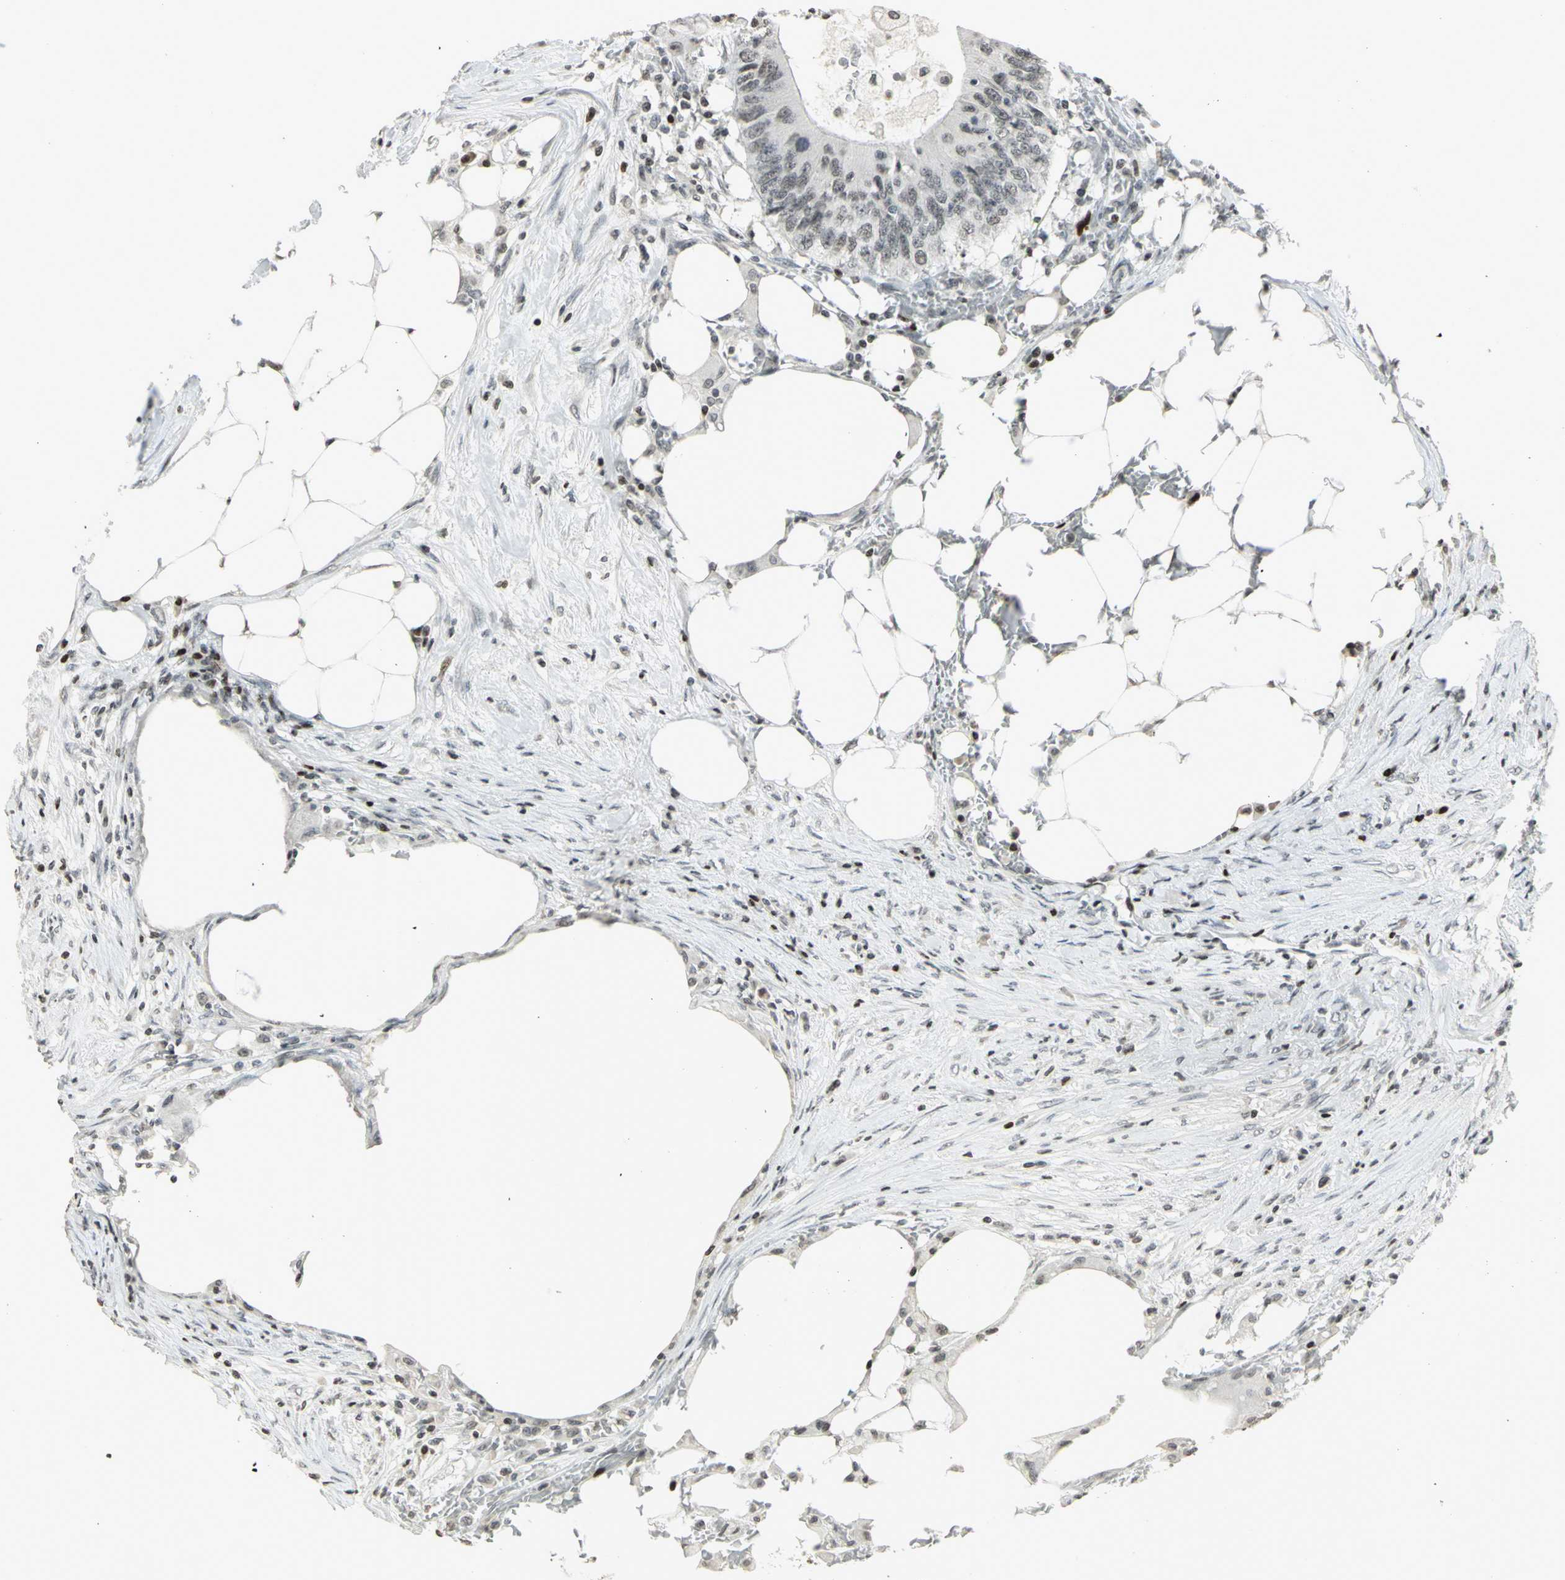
{"staining": {"intensity": "weak", "quantity": "25%-75%", "location": "nuclear"}, "tissue": "colorectal cancer", "cell_type": "Tumor cells", "image_type": "cancer", "snomed": [{"axis": "morphology", "description": "Adenocarcinoma, NOS"}, {"axis": "topography", "description": "Colon"}], "caption": "Human colorectal adenocarcinoma stained with a brown dye demonstrates weak nuclear positive positivity in about 25%-75% of tumor cells.", "gene": "KDM1A", "patient": {"sex": "male", "age": 71}}